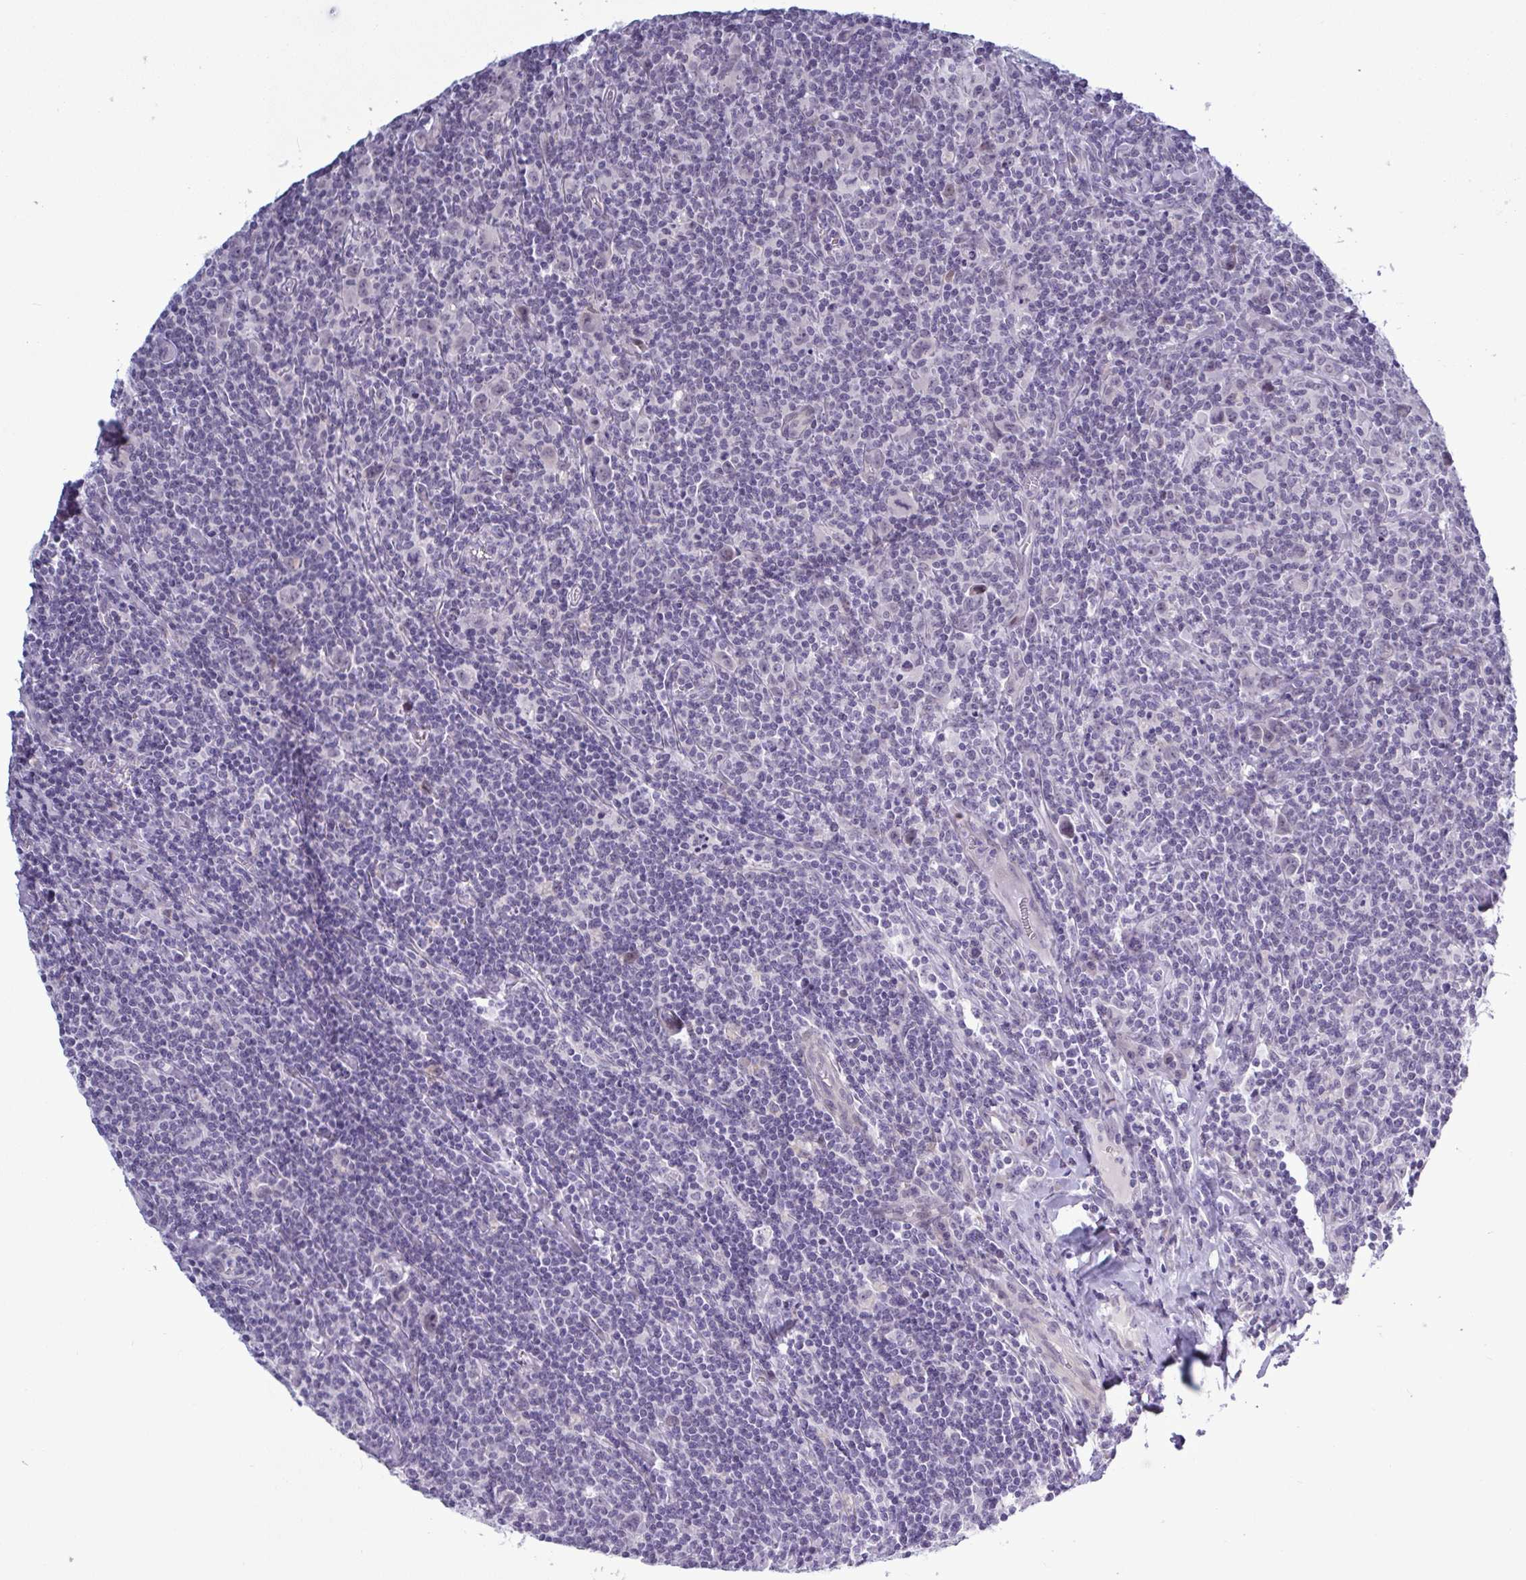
{"staining": {"intensity": "negative", "quantity": "none", "location": "none"}, "tissue": "lymphoma", "cell_type": "Tumor cells", "image_type": "cancer", "snomed": [{"axis": "morphology", "description": "Hodgkin's disease, NOS"}, {"axis": "topography", "description": "Lymph node"}], "caption": "Tumor cells show no significant protein positivity in Hodgkin's disease.", "gene": "TCEAL8", "patient": {"sex": "female", "age": 18}}